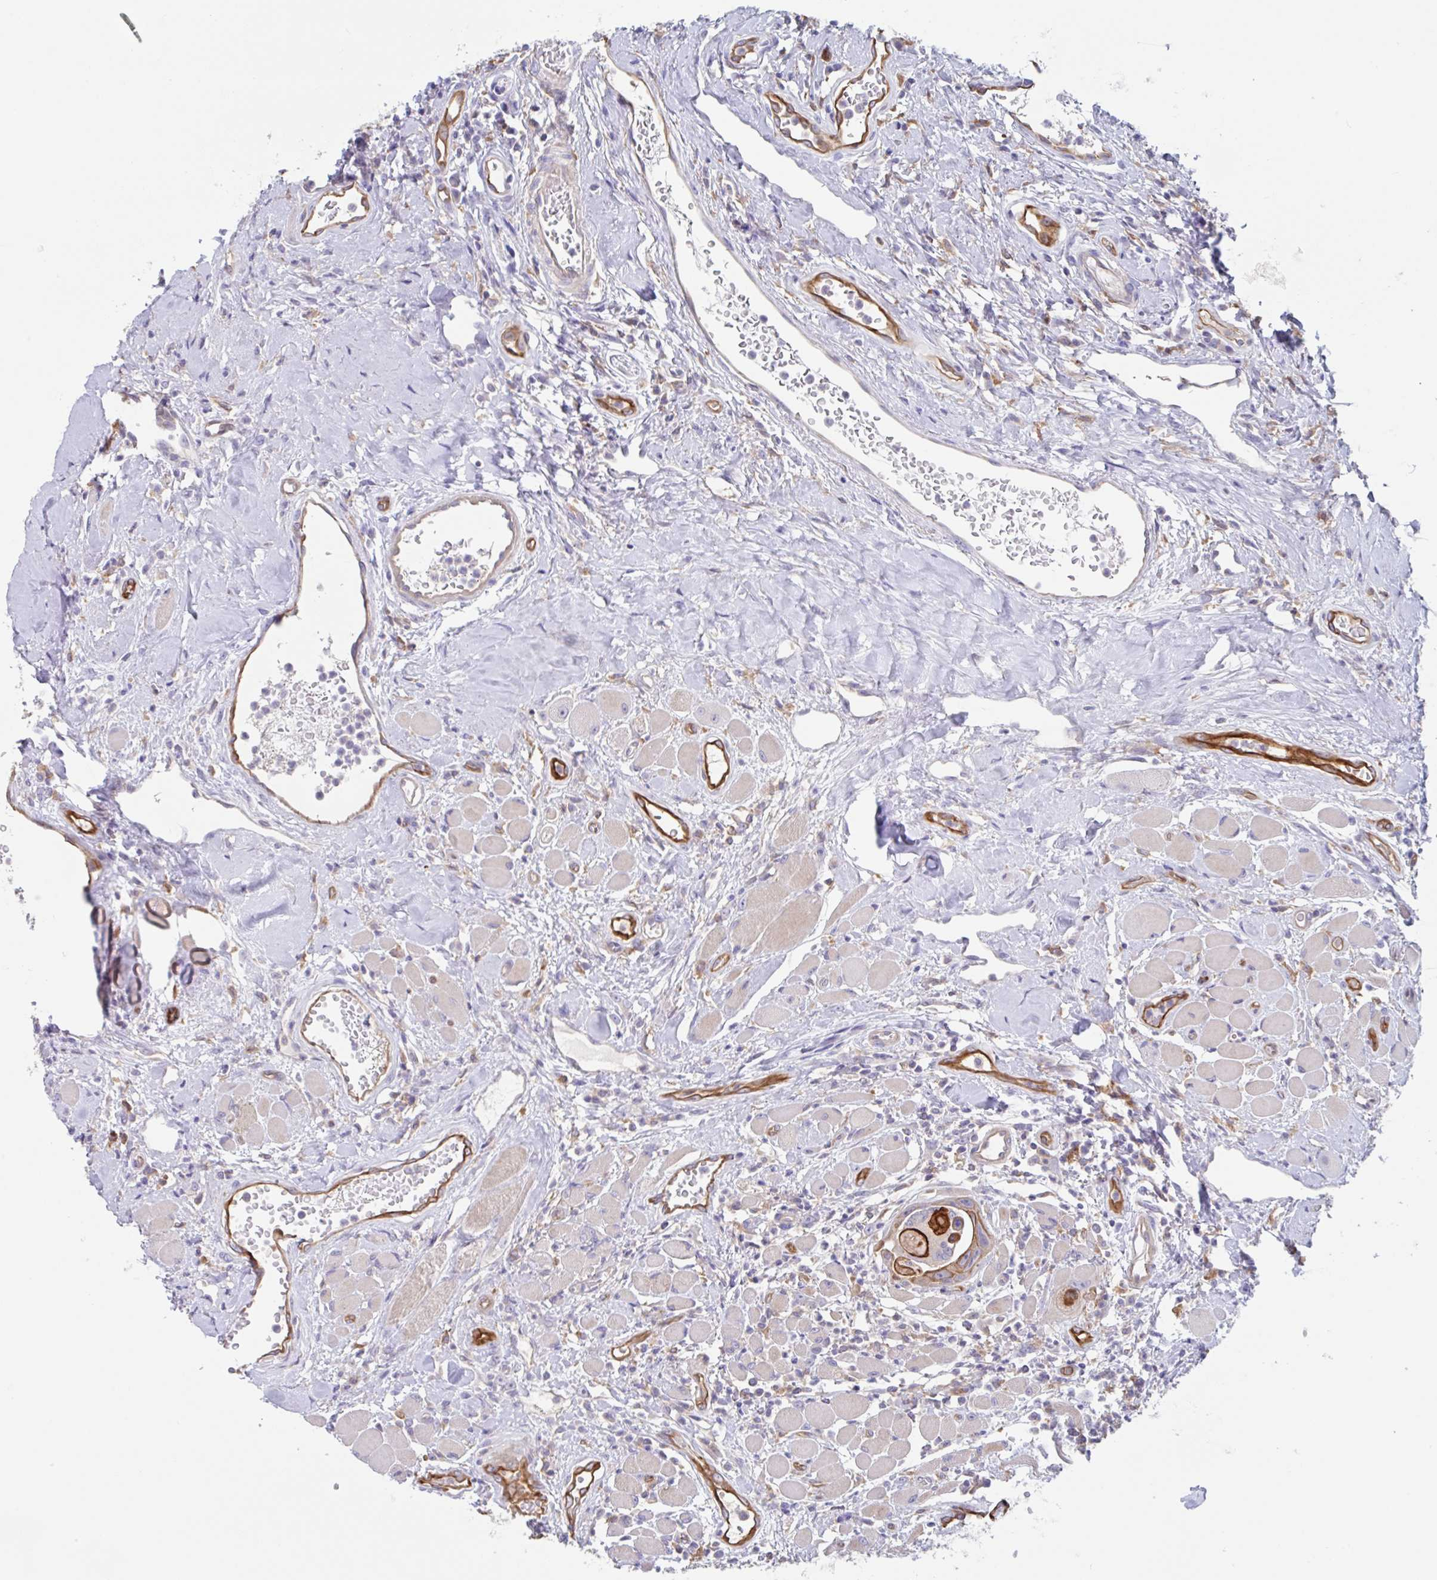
{"staining": {"intensity": "strong", "quantity": "<25%", "location": "cytoplasmic/membranous"}, "tissue": "head and neck cancer", "cell_type": "Tumor cells", "image_type": "cancer", "snomed": [{"axis": "morphology", "description": "Squamous cell carcinoma, NOS"}, {"axis": "topography", "description": "Head-Neck"}], "caption": "The image shows a brown stain indicating the presence of a protein in the cytoplasmic/membranous of tumor cells in head and neck squamous cell carcinoma.", "gene": "EHD4", "patient": {"sex": "female", "age": 59}}